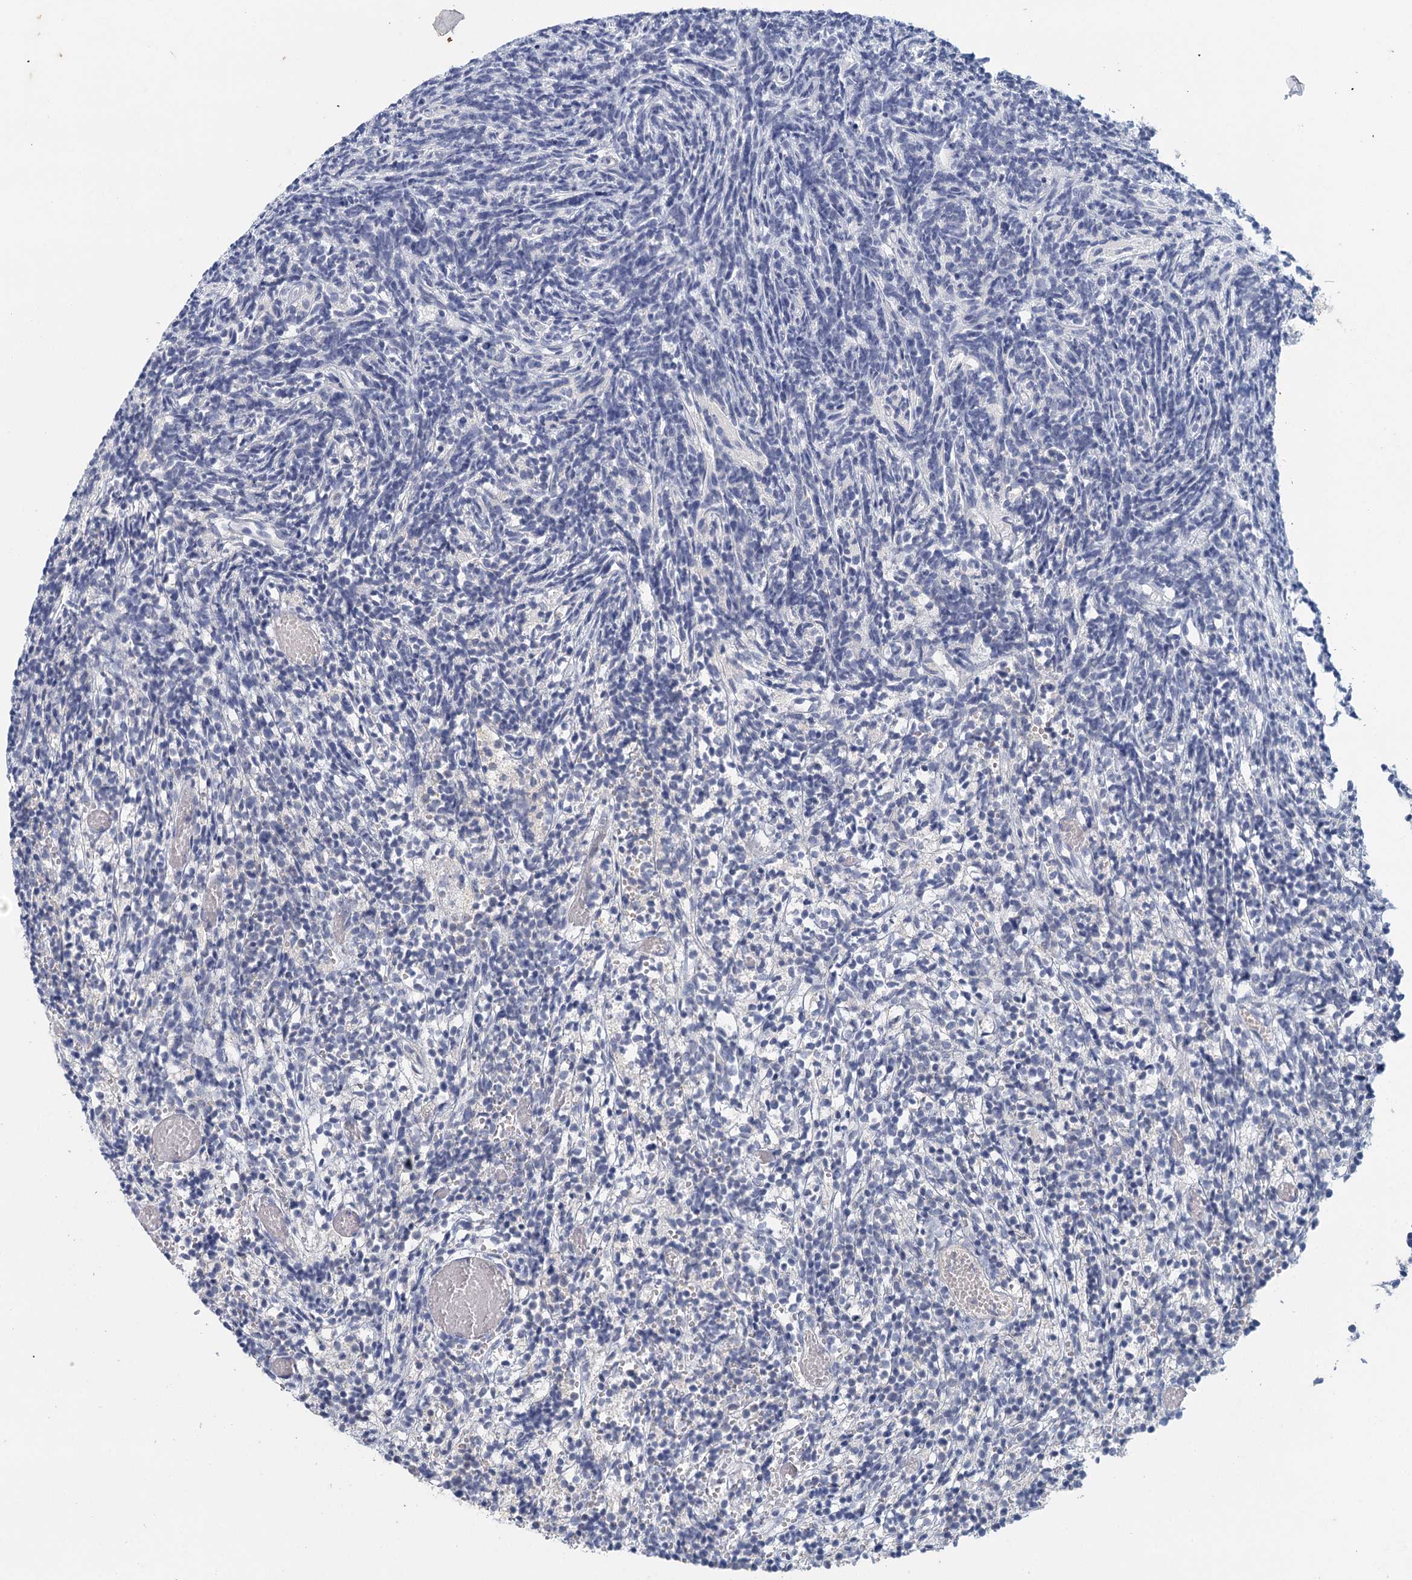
{"staining": {"intensity": "negative", "quantity": "none", "location": "none"}, "tissue": "glioma", "cell_type": "Tumor cells", "image_type": "cancer", "snomed": [{"axis": "morphology", "description": "Glioma, malignant, Low grade"}, {"axis": "topography", "description": "Brain"}], "caption": "Tumor cells show no significant positivity in glioma.", "gene": "MYO7B", "patient": {"sex": "female", "age": 1}}